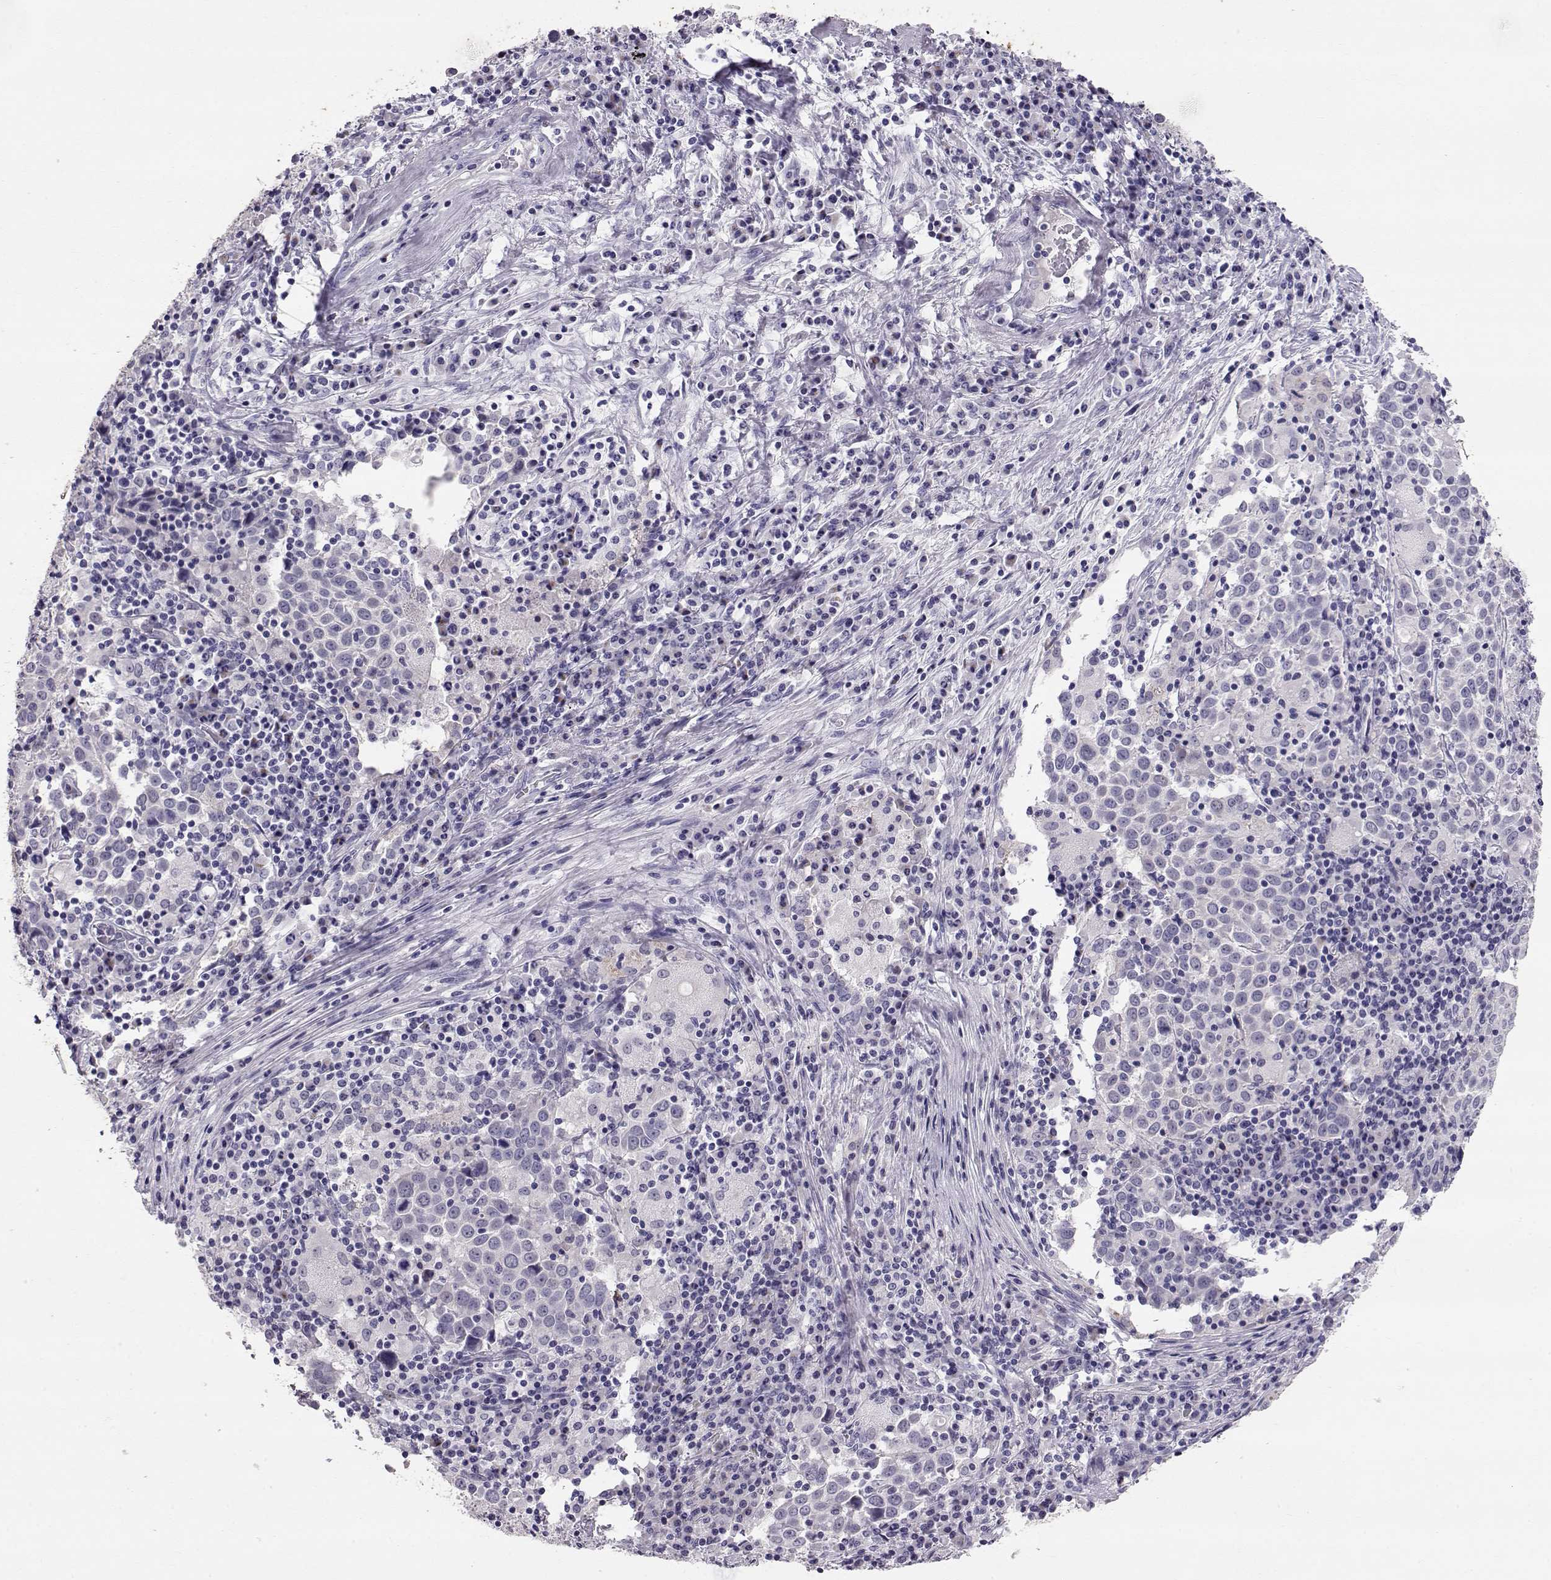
{"staining": {"intensity": "negative", "quantity": "none", "location": "none"}, "tissue": "lung cancer", "cell_type": "Tumor cells", "image_type": "cancer", "snomed": [{"axis": "morphology", "description": "Squamous cell carcinoma, NOS"}, {"axis": "topography", "description": "Lung"}], "caption": "This is a micrograph of immunohistochemistry staining of squamous cell carcinoma (lung), which shows no staining in tumor cells.", "gene": "RD3", "patient": {"sex": "male", "age": 57}}